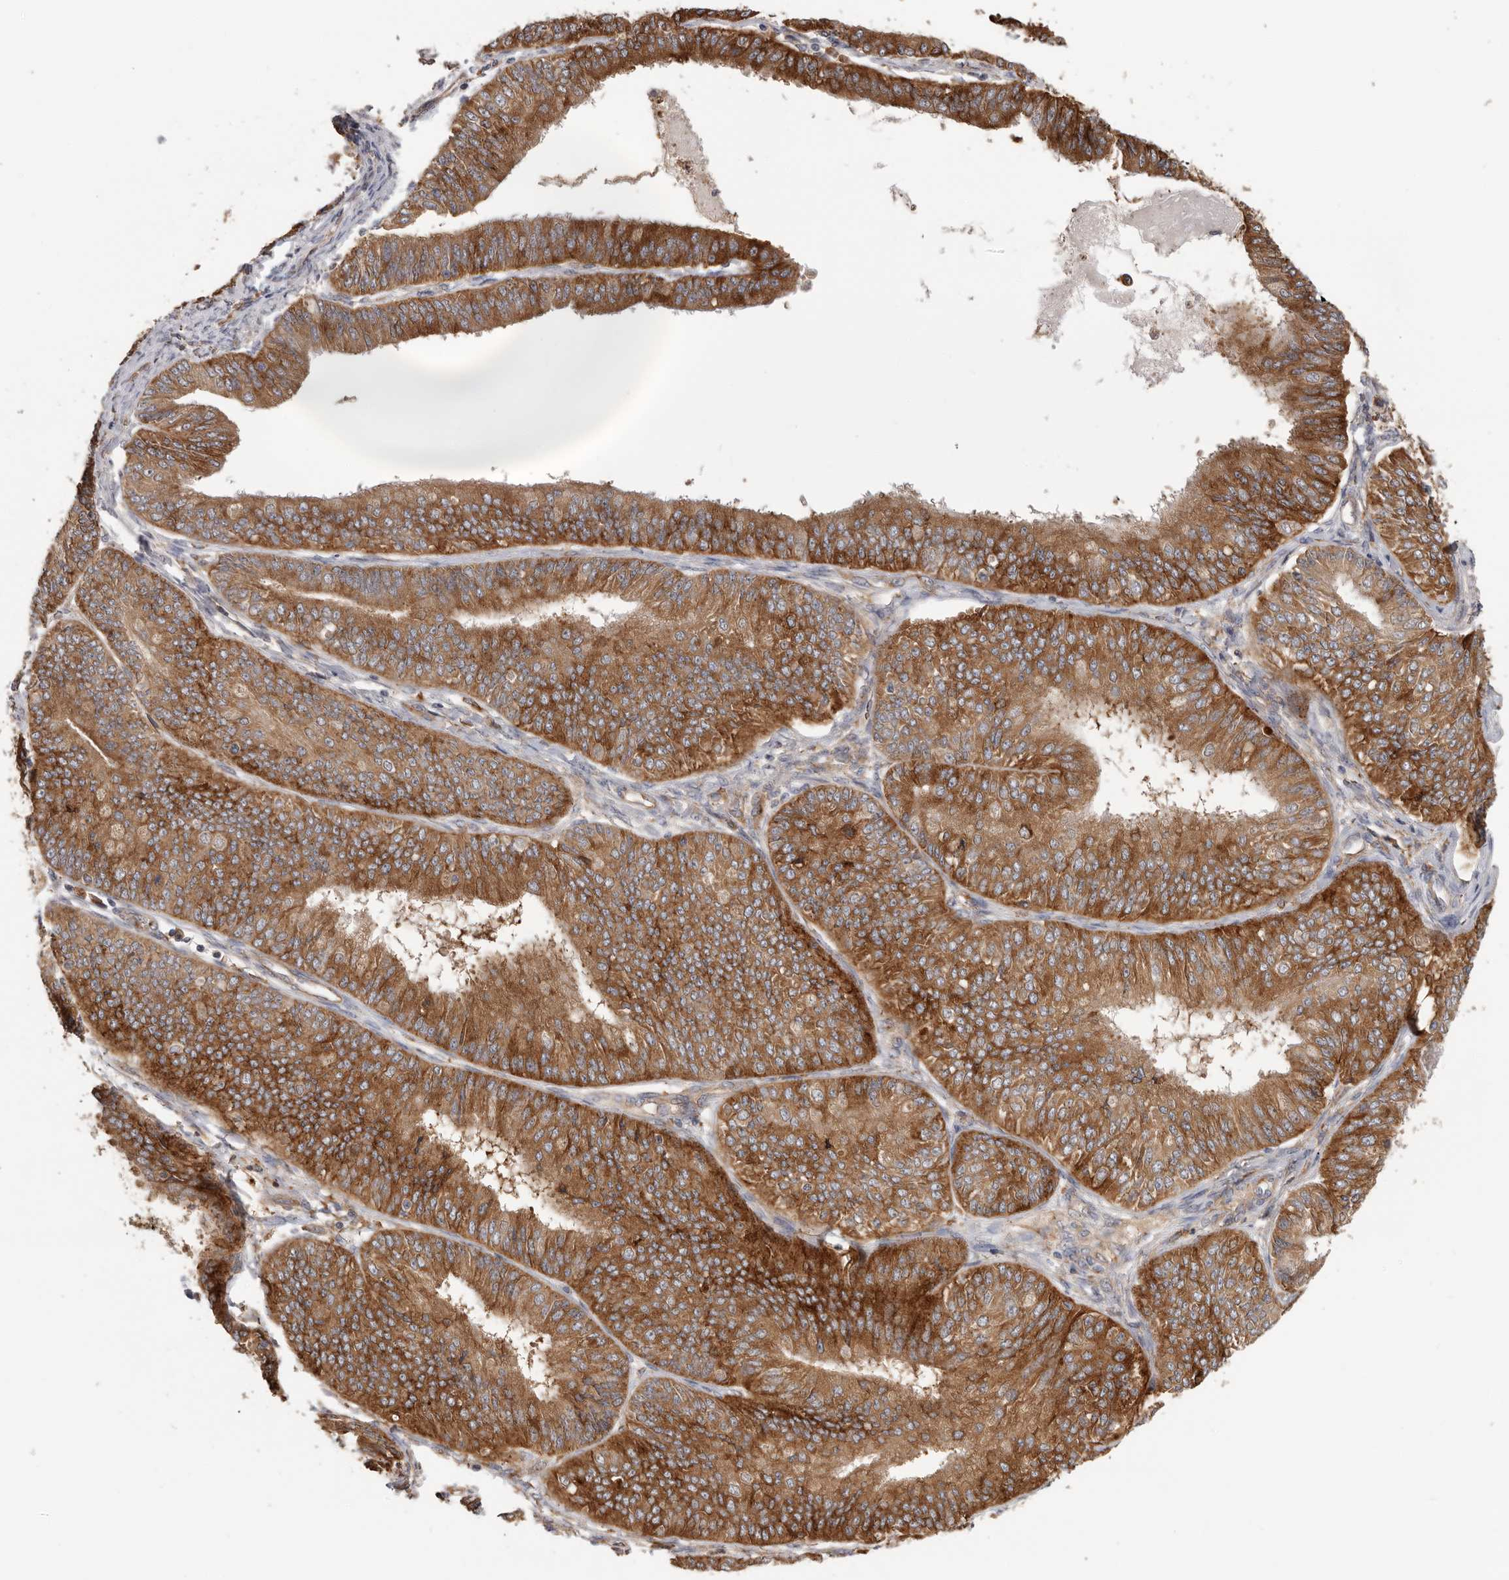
{"staining": {"intensity": "strong", "quantity": ">75%", "location": "cytoplasmic/membranous"}, "tissue": "endometrial cancer", "cell_type": "Tumor cells", "image_type": "cancer", "snomed": [{"axis": "morphology", "description": "Adenocarcinoma, NOS"}, {"axis": "topography", "description": "Endometrium"}], "caption": "Immunohistochemical staining of human adenocarcinoma (endometrial) demonstrates high levels of strong cytoplasmic/membranous staining in about >75% of tumor cells.", "gene": "TFRC", "patient": {"sex": "female", "age": 58}}